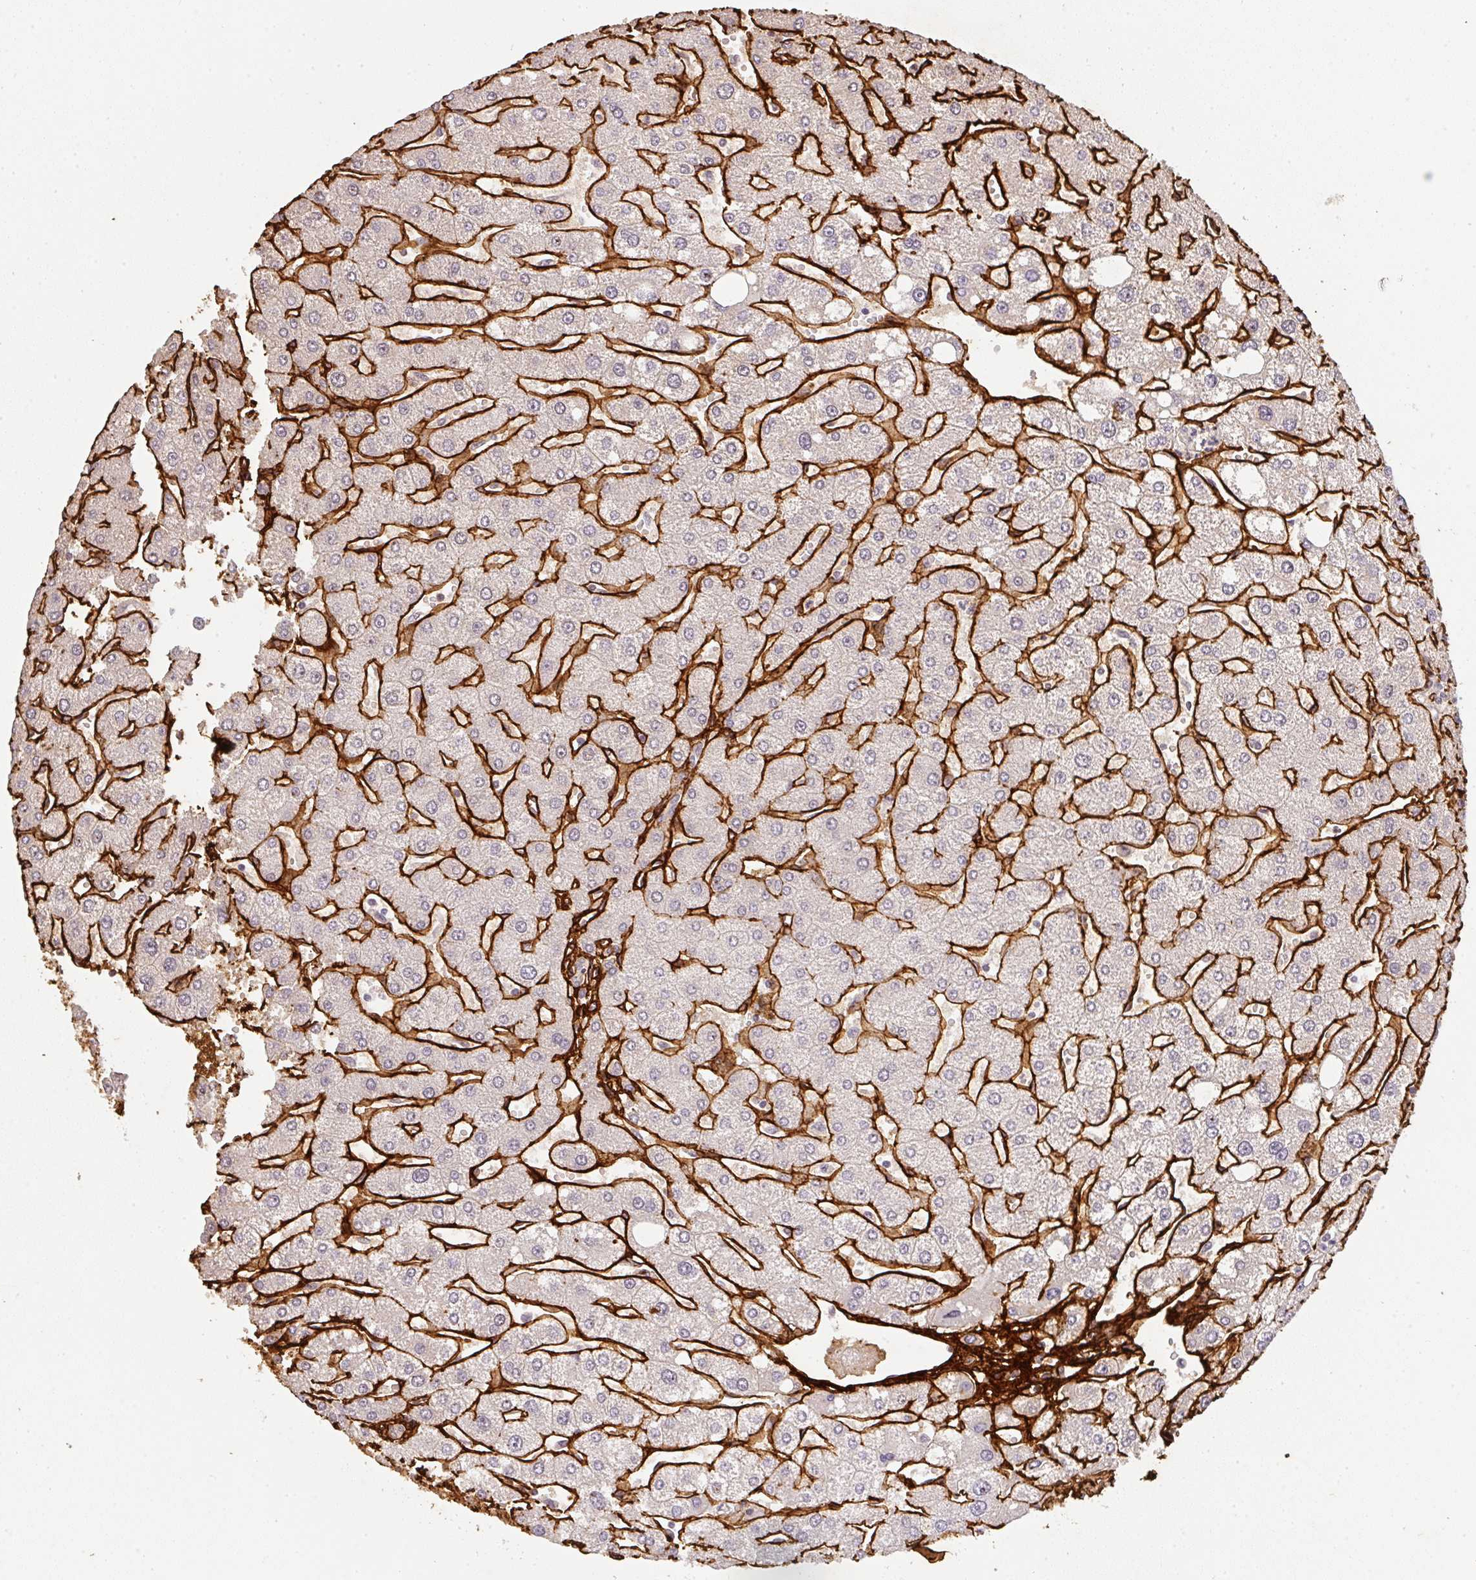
{"staining": {"intensity": "negative", "quantity": "none", "location": "none"}, "tissue": "liver", "cell_type": "Cholangiocytes", "image_type": "normal", "snomed": [{"axis": "morphology", "description": "Normal tissue, NOS"}, {"axis": "topography", "description": "Liver"}], "caption": "Human liver stained for a protein using IHC shows no expression in cholangiocytes.", "gene": "COL3A1", "patient": {"sex": "male", "age": 67}}